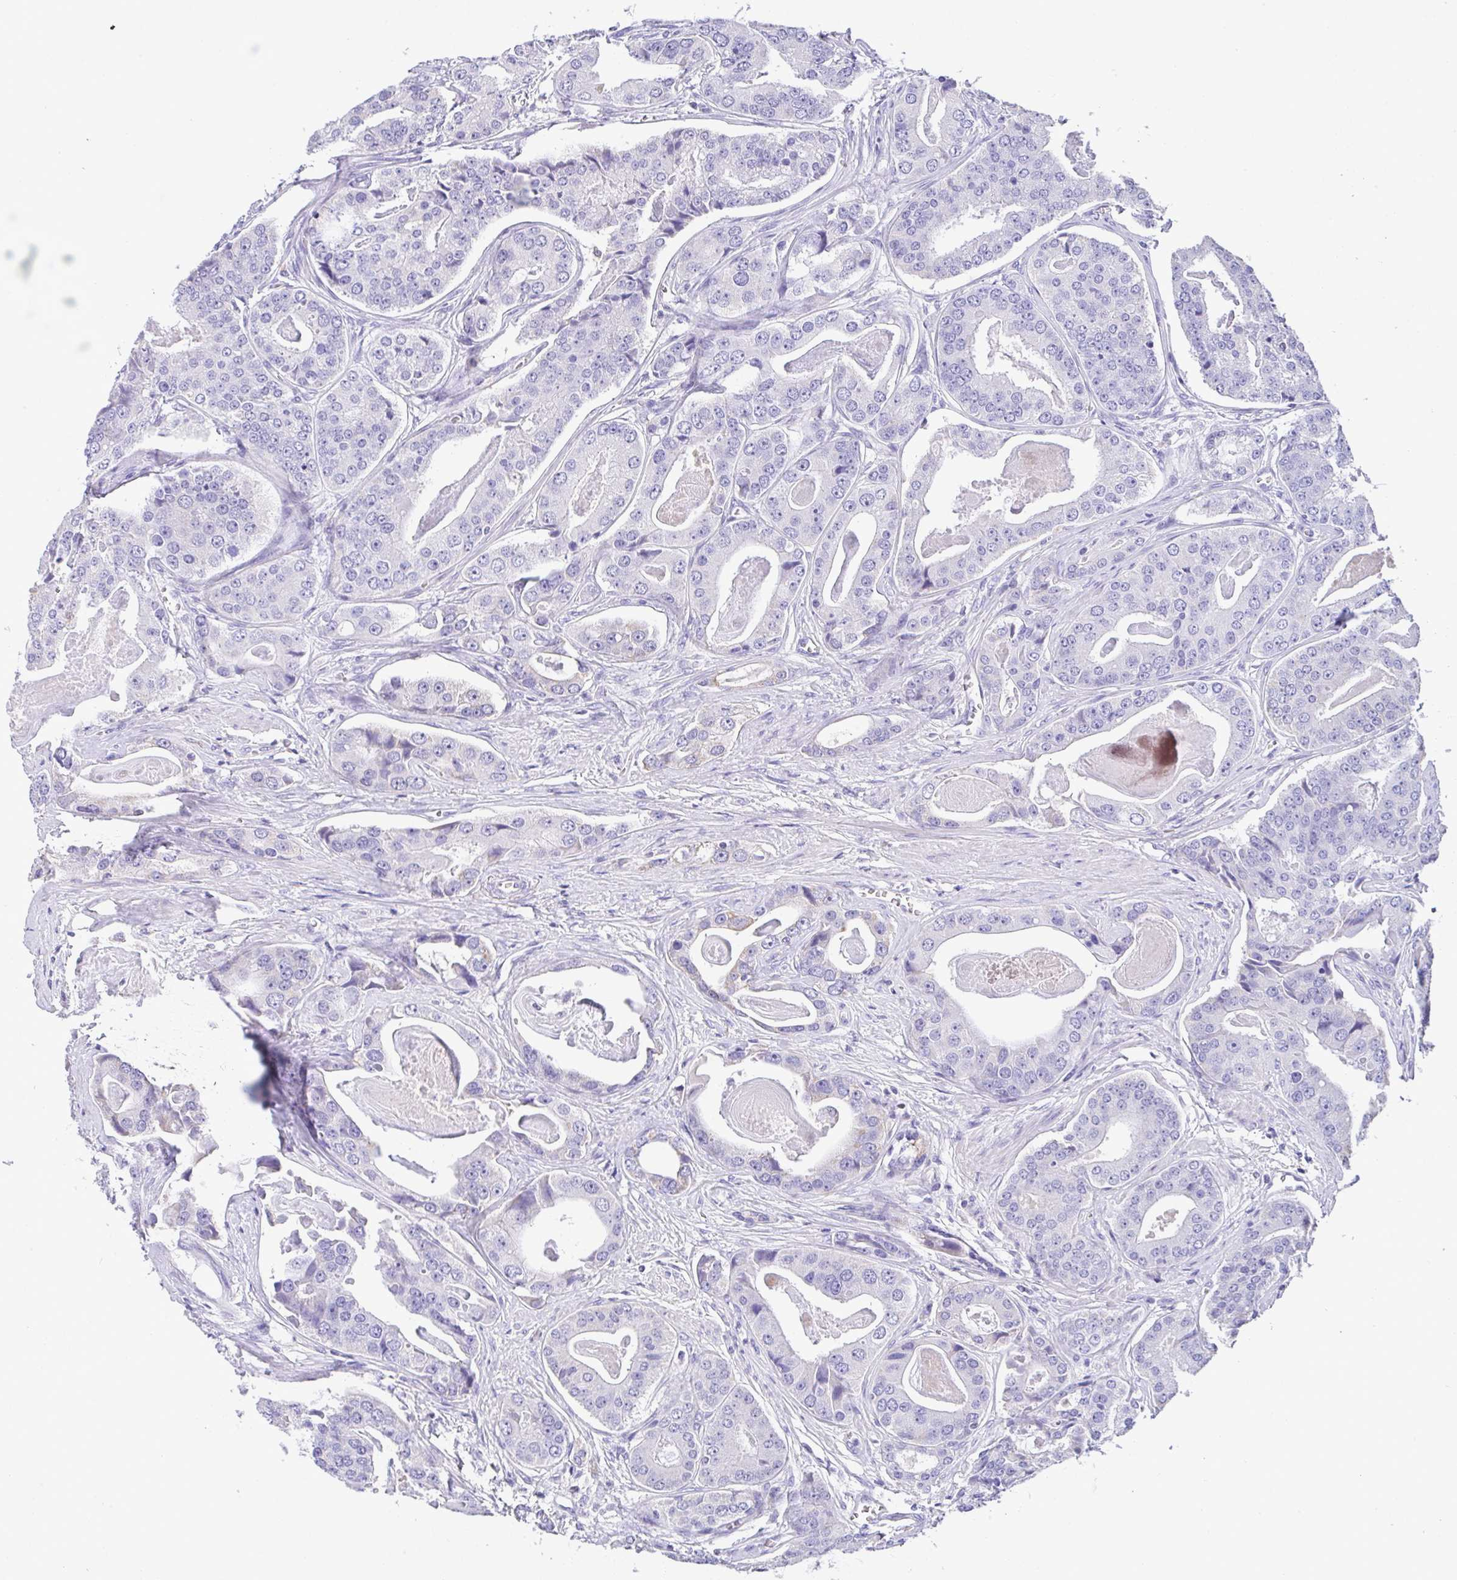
{"staining": {"intensity": "negative", "quantity": "none", "location": "none"}, "tissue": "prostate cancer", "cell_type": "Tumor cells", "image_type": "cancer", "snomed": [{"axis": "morphology", "description": "Adenocarcinoma, High grade"}, {"axis": "topography", "description": "Prostate"}], "caption": "Prostate cancer (high-grade adenocarcinoma) was stained to show a protein in brown. There is no significant positivity in tumor cells.", "gene": "CA10", "patient": {"sex": "male", "age": 71}}